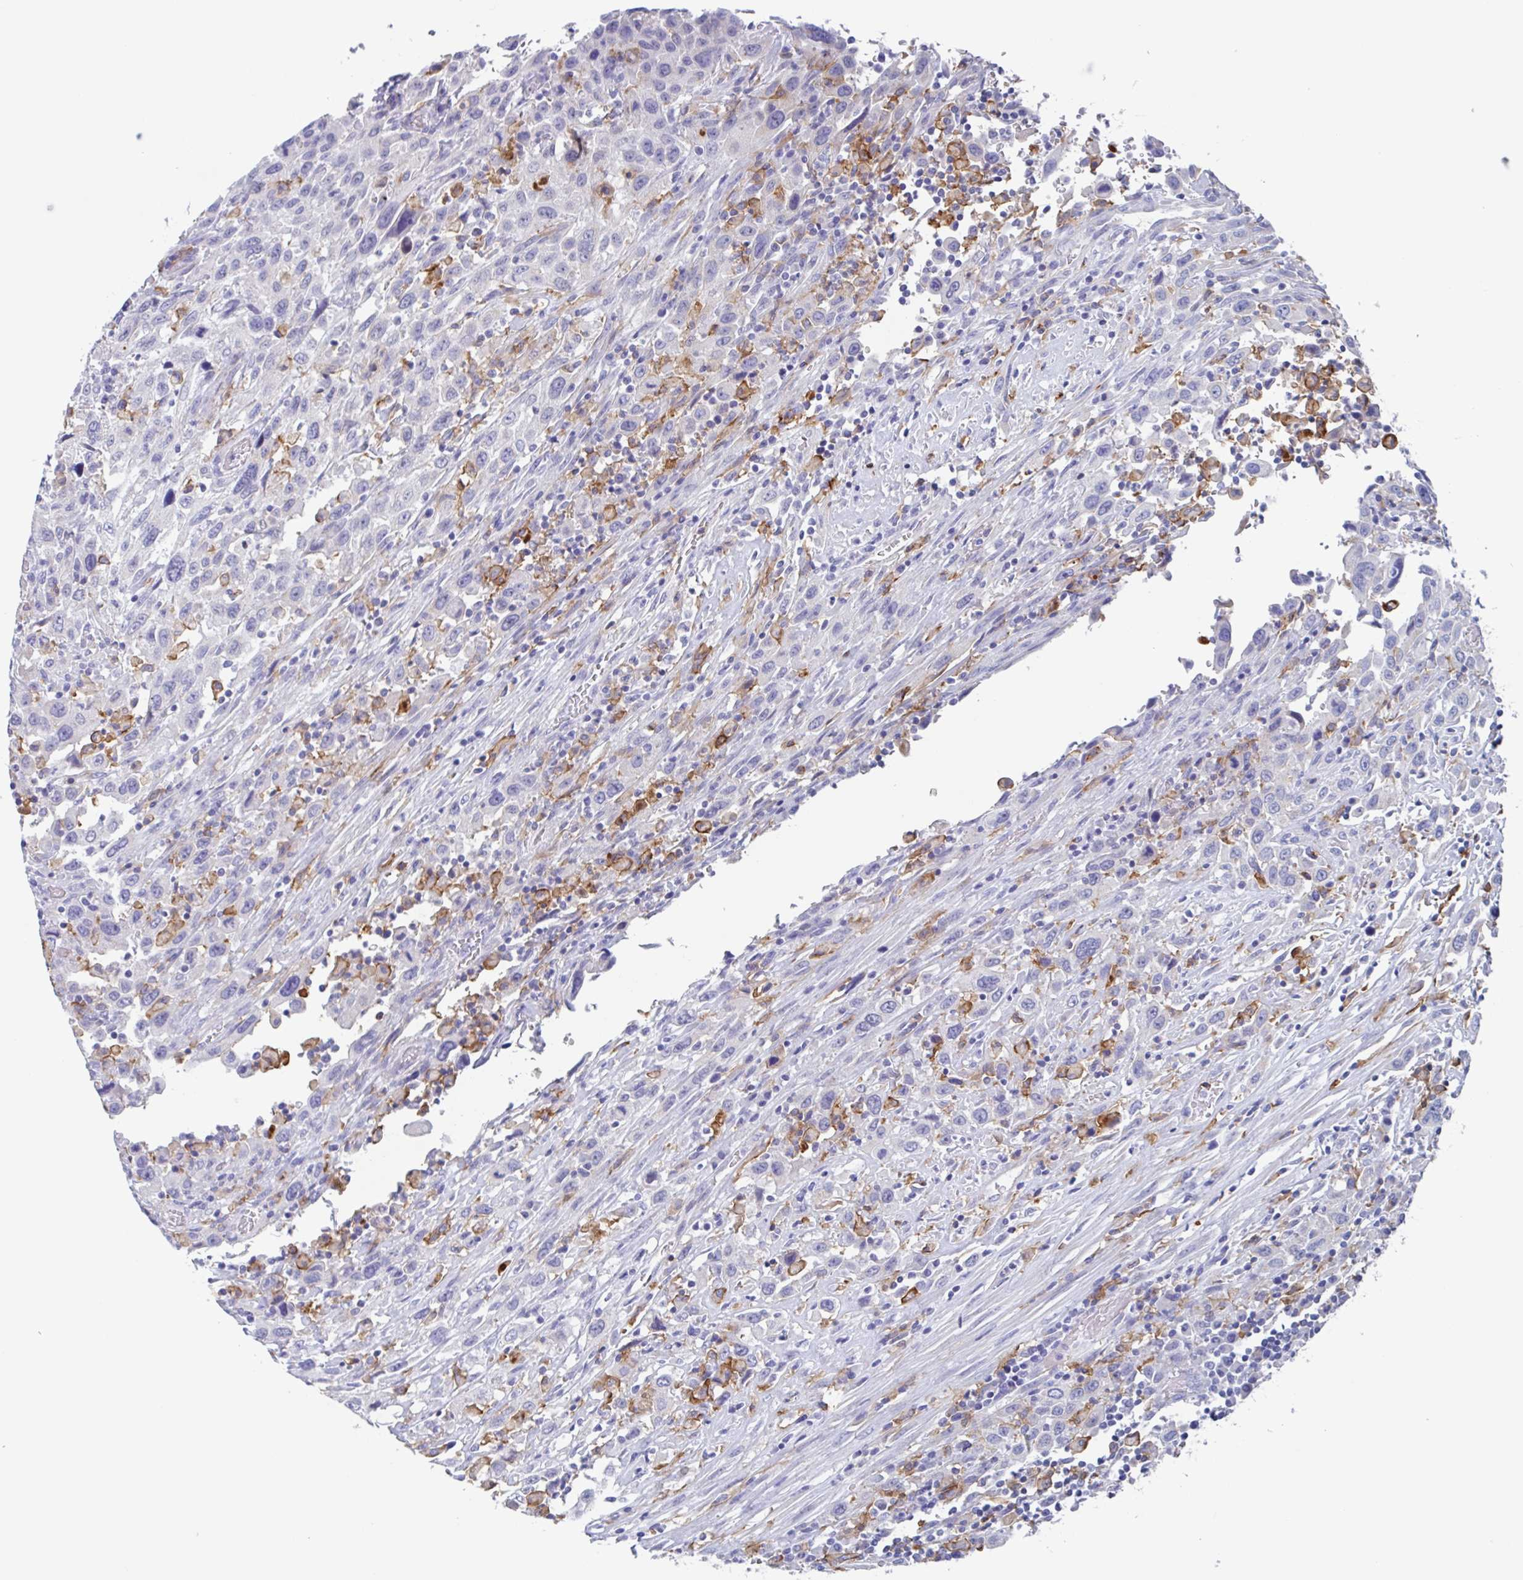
{"staining": {"intensity": "negative", "quantity": "none", "location": "none"}, "tissue": "urothelial cancer", "cell_type": "Tumor cells", "image_type": "cancer", "snomed": [{"axis": "morphology", "description": "Urothelial carcinoma, High grade"}, {"axis": "topography", "description": "Urinary bladder"}], "caption": "Immunohistochemistry of human urothelial carcinoma (high-grade) reveals no expression in tumor cells. (DAB (3,3'-diaminobenzidine) immunohistochemistry visualized using brightfield microscopy, high magnification).", "gene": "FCGR3A", "patient": {"sex": "male", "age": 61}}